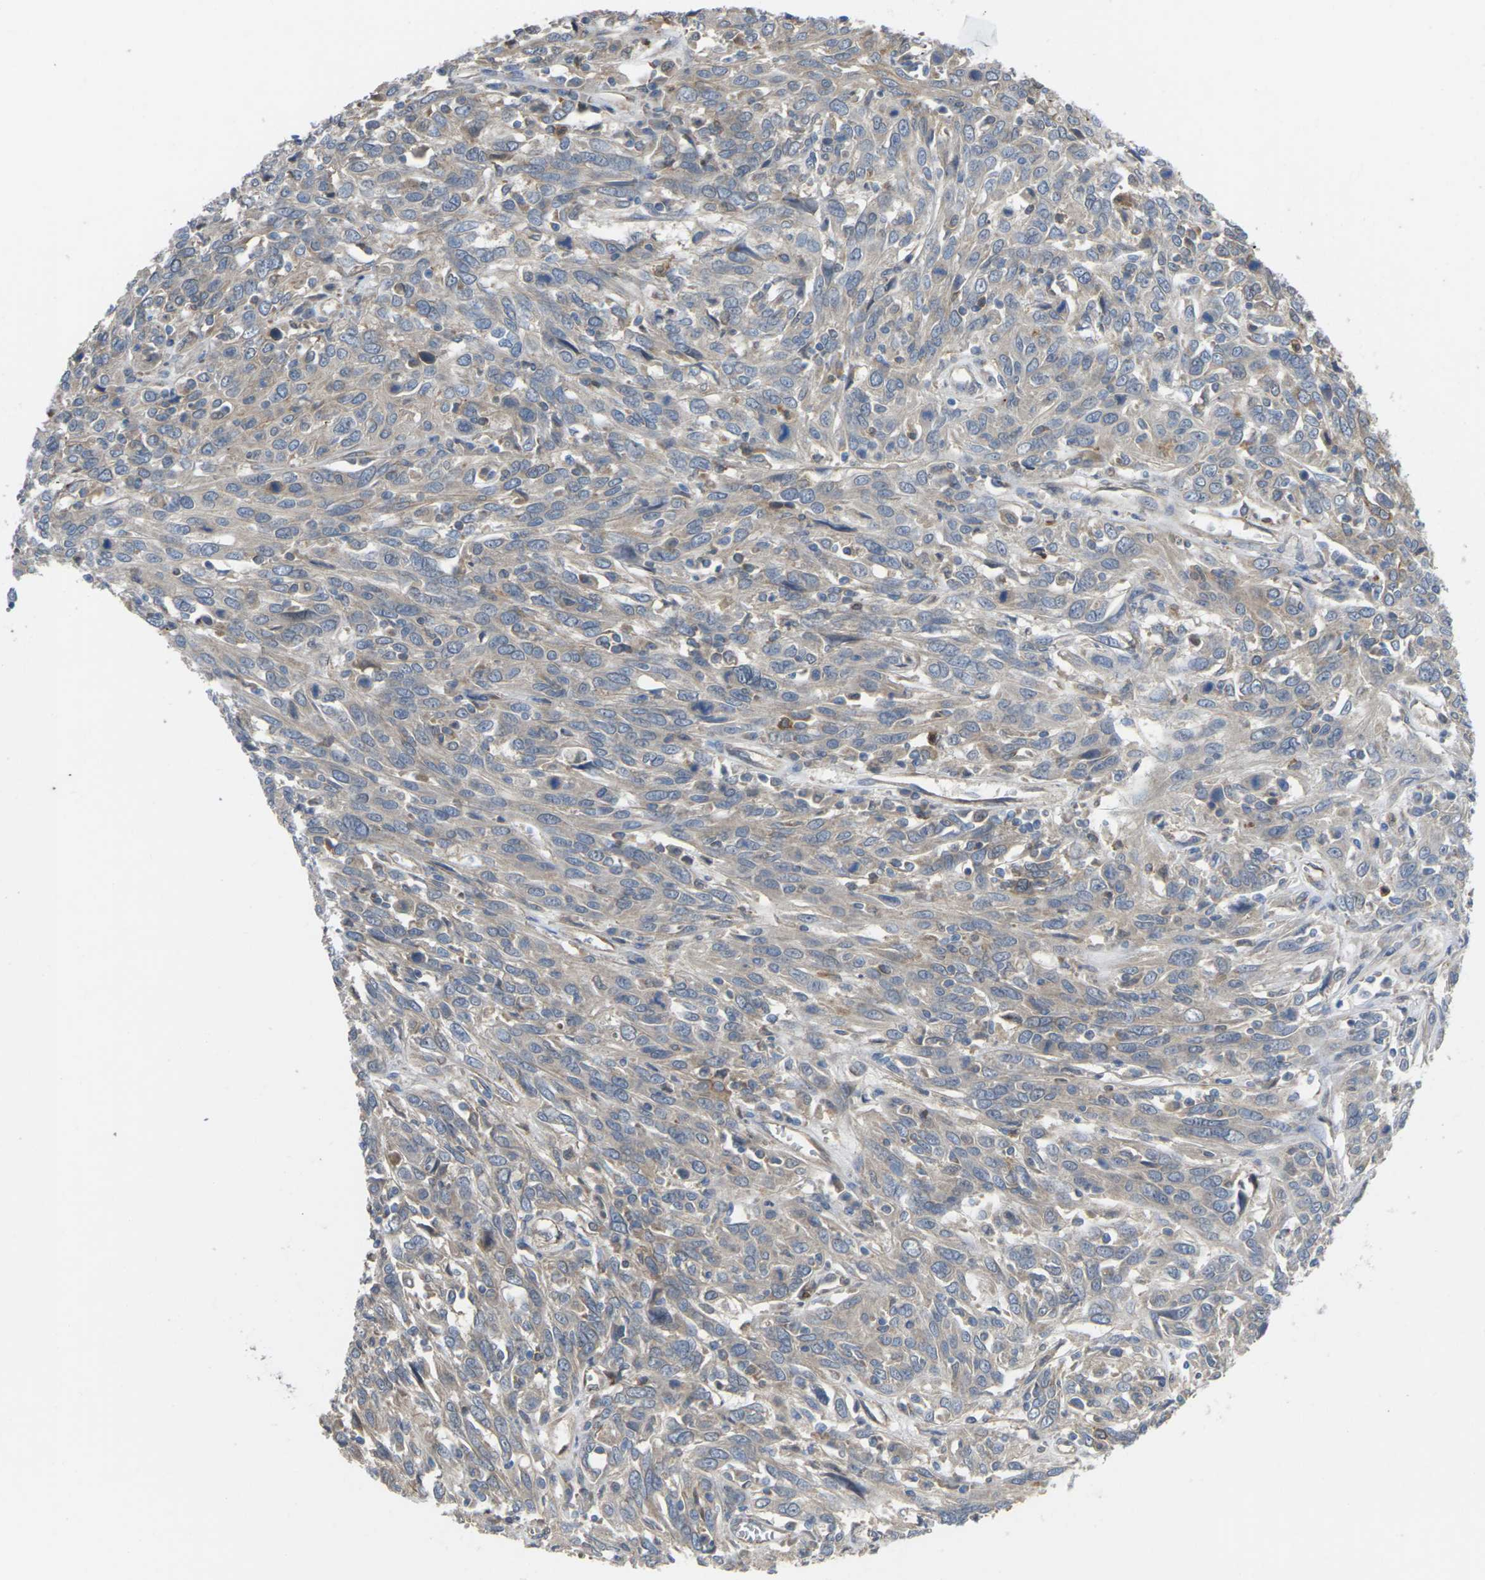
{"staining": {"intensity": "weak", "quantity": "<25%", "location": "cytoplasmic/membranous"}, "tissue": "cervical cancer", "cell_type": "Tumor cells", "image_type": "cancer", "snomed": [{"axis": "morphology", "description": "Squamous cell carcinoma, NOS"}, {"axis": "topography", "description": "Cervix"}], "caption": "High magnification brightfield microscopy of squamous cell carcinoma (cervical) stained with DAB (brown) and counterstained with hematoxylin (blue): tumor cells show no significant expression.", "gene": "TIAM1", "patient": {"sex": "female", "age": 46}}